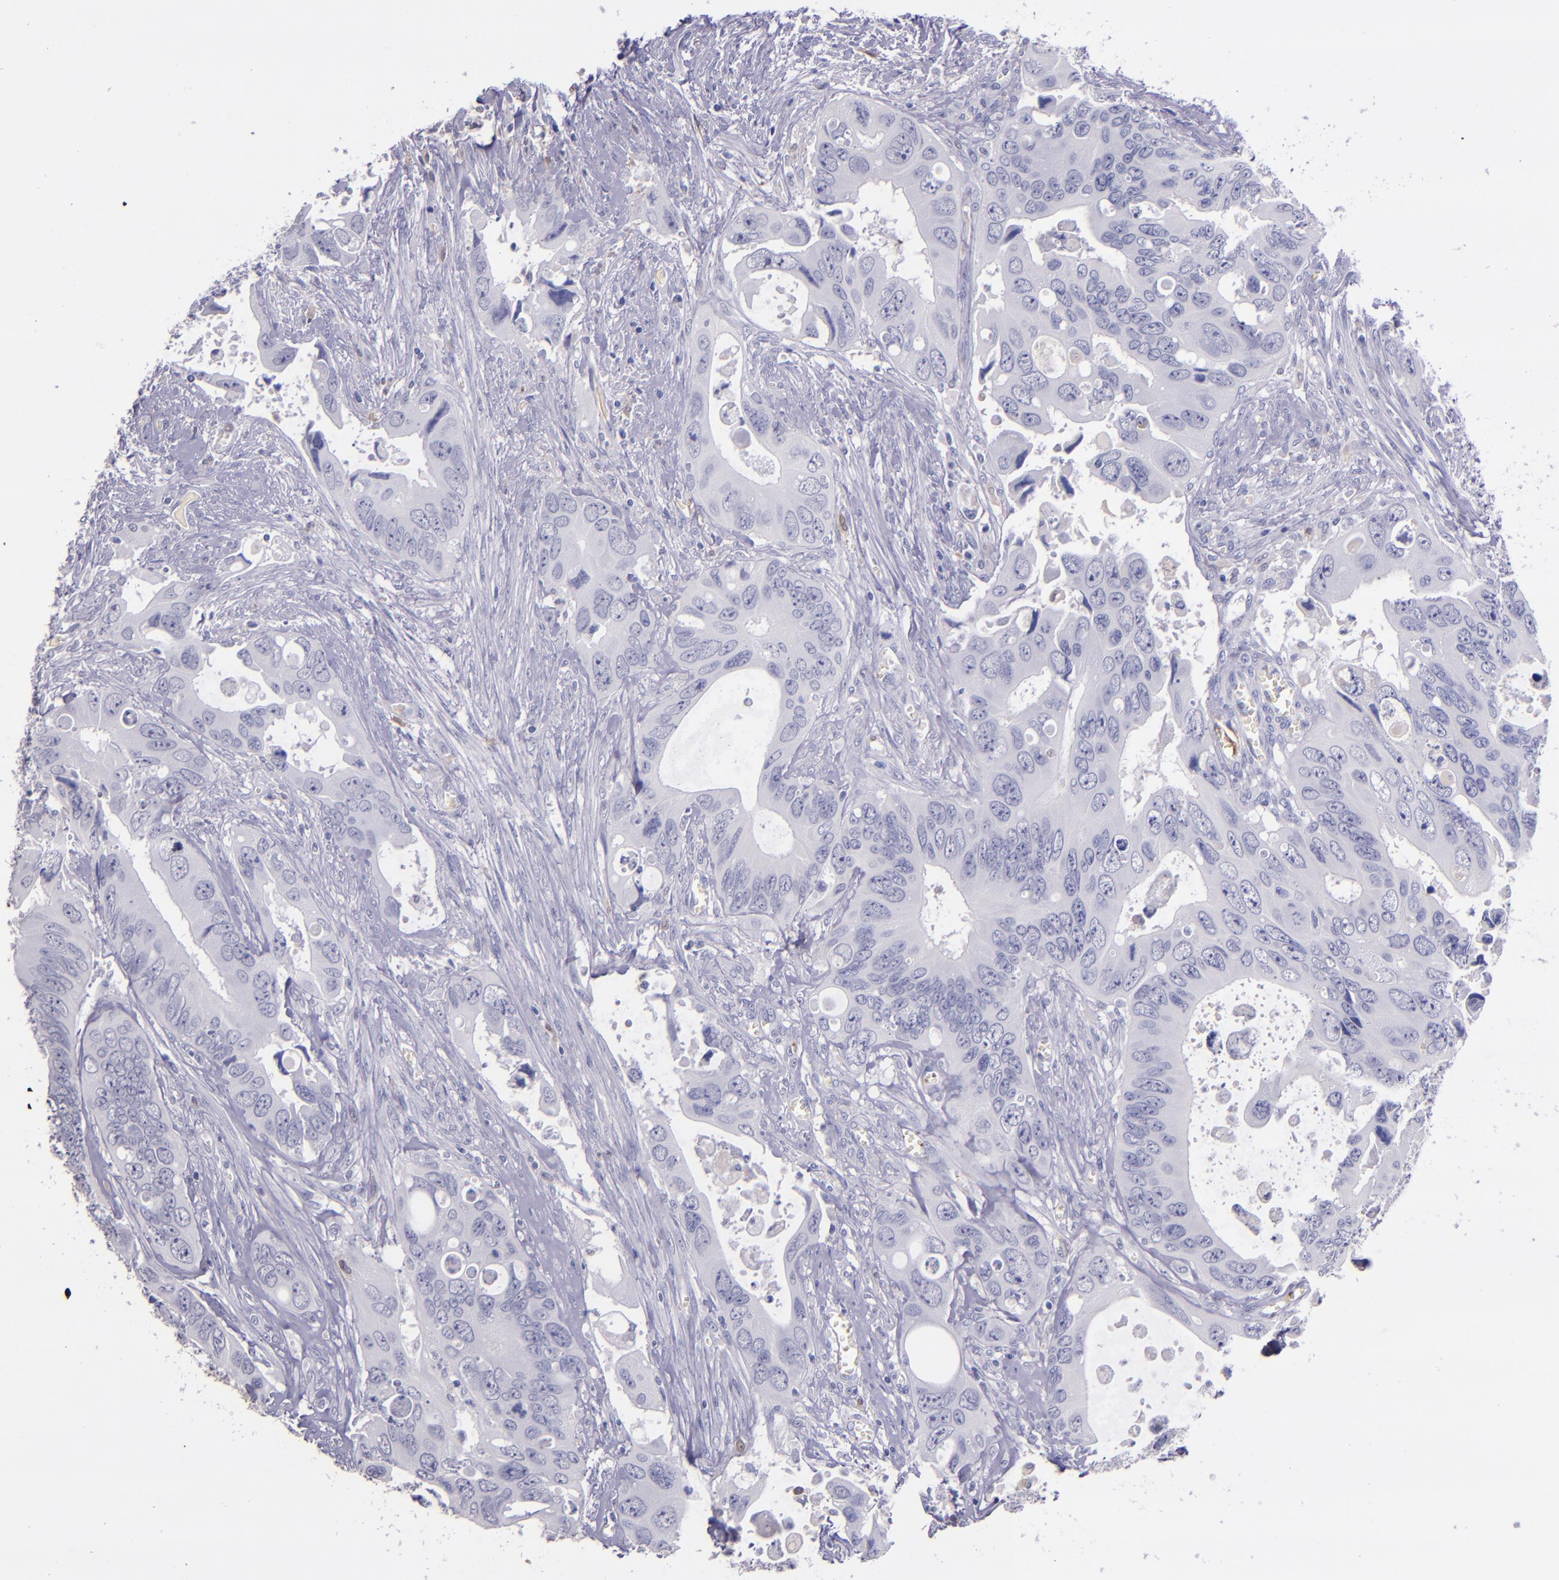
{"staining": {"intensity": "negative", "quantity": "none", "location": "none"}, "tissue": "colorectal cancer", "cell_type": "Tumor cells", "image_type": "cancer", "snomed": [{"axis": "morphology", "description": "Adenocarcinoma, NOS"}, {"axis": "topography", "description": "Rectum"}], "caption": "DAB immunohistochemical staining of human colorectal cancer shows no significant expression in tumor cells. Brightfield microscopy of IHC stained with DAB (3,3'-diaminobenzidine) (brown) and hematoxylin (blue), captured at high magnification.", "gene": "F13A1", "patient": {"sex": "male", "age": 70}}